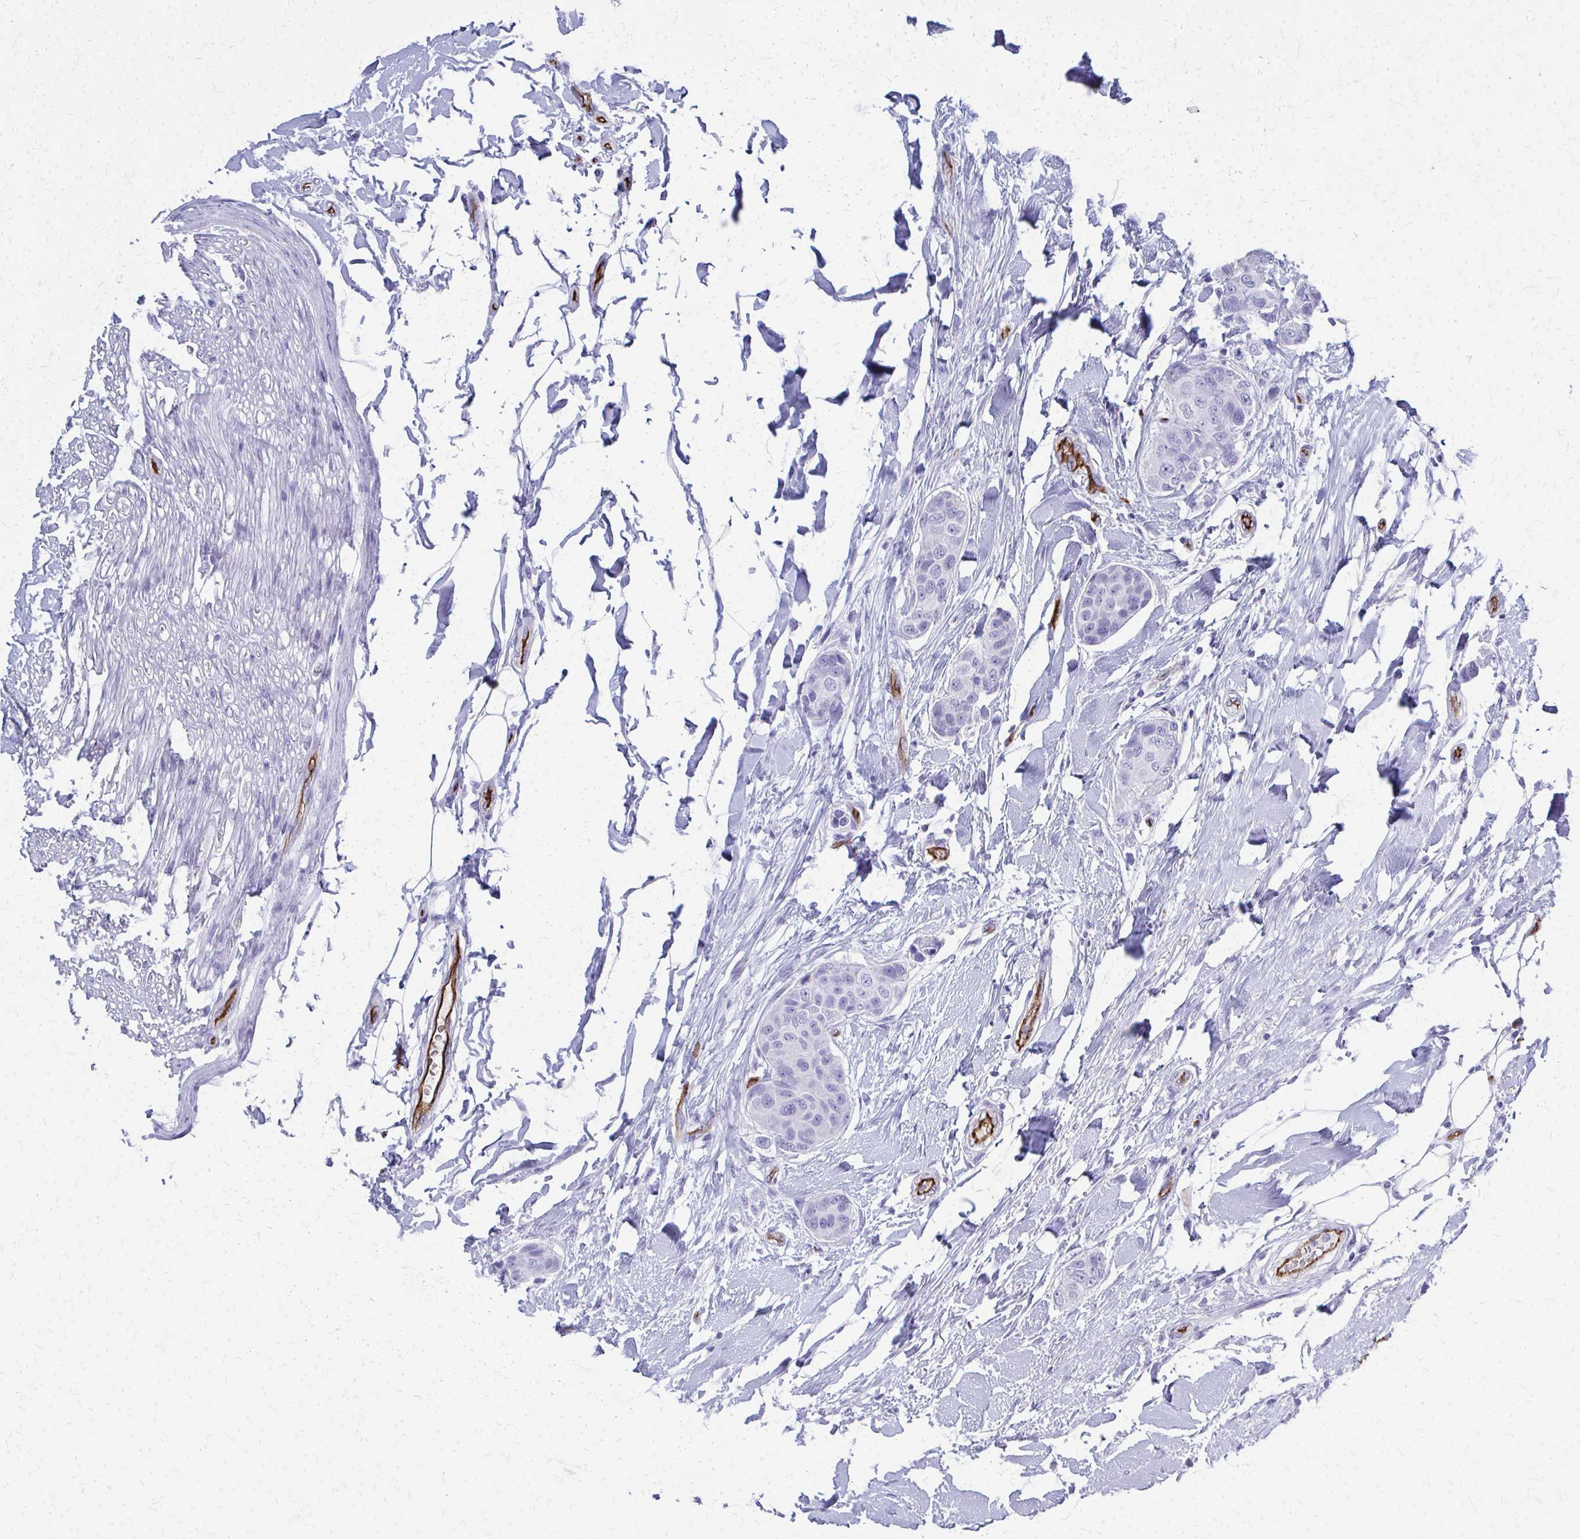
{"staining": {"intensity": "negative", "quantity": "none", "location": "none"}, "tissue": "breast cancer", "cell_type": "Tumor cells", "image_type": "cancer", "snomed": [{"axis": "morphology", "description": "Duct carcinoma"}, {"axis": "topography", "description": "Breast"}, {"axis": "topography", "description": "Lymph node"}], "caption": "DAB immunohistochemical staining of human invasive ductal carcinoma (breast) demonstrates no significant expression in tumor cells.", "gene": "TPSG1", "patient": {"sex": "female", "age": 80}}